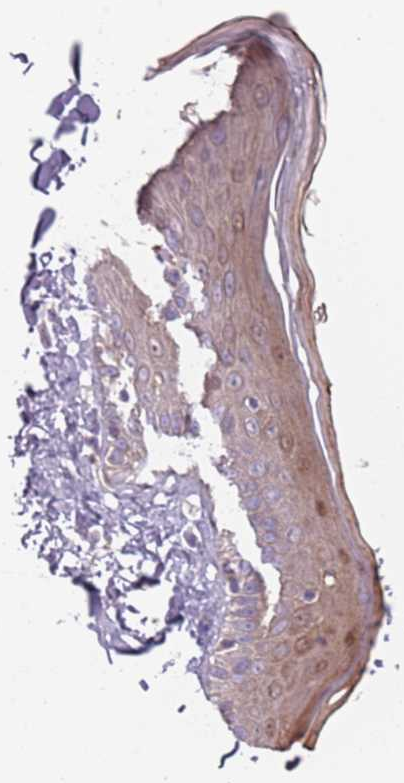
{"staining": {"intensity": "negative", "quantity": "none", "location": "none"}, "tissue": "skin", "cell_type": "Fibroblasts", "image_type": "normal", "snomed": [{"axis": "morphology", "description": "Normal tissue, NOS"}, {"axis": "topography", "description": "Skin"}], "caption": "This photomicrograph is of normal skin stained with IHC to label a protein in brown with the nuclei are counter-stained blue. There is no expression in fibroblasts. (DAB immunohistochemistry visualized using brightfield microscopy, high magnification).", "gene": "SPAG4", "patient": {"sex": "male", "age": 52}}